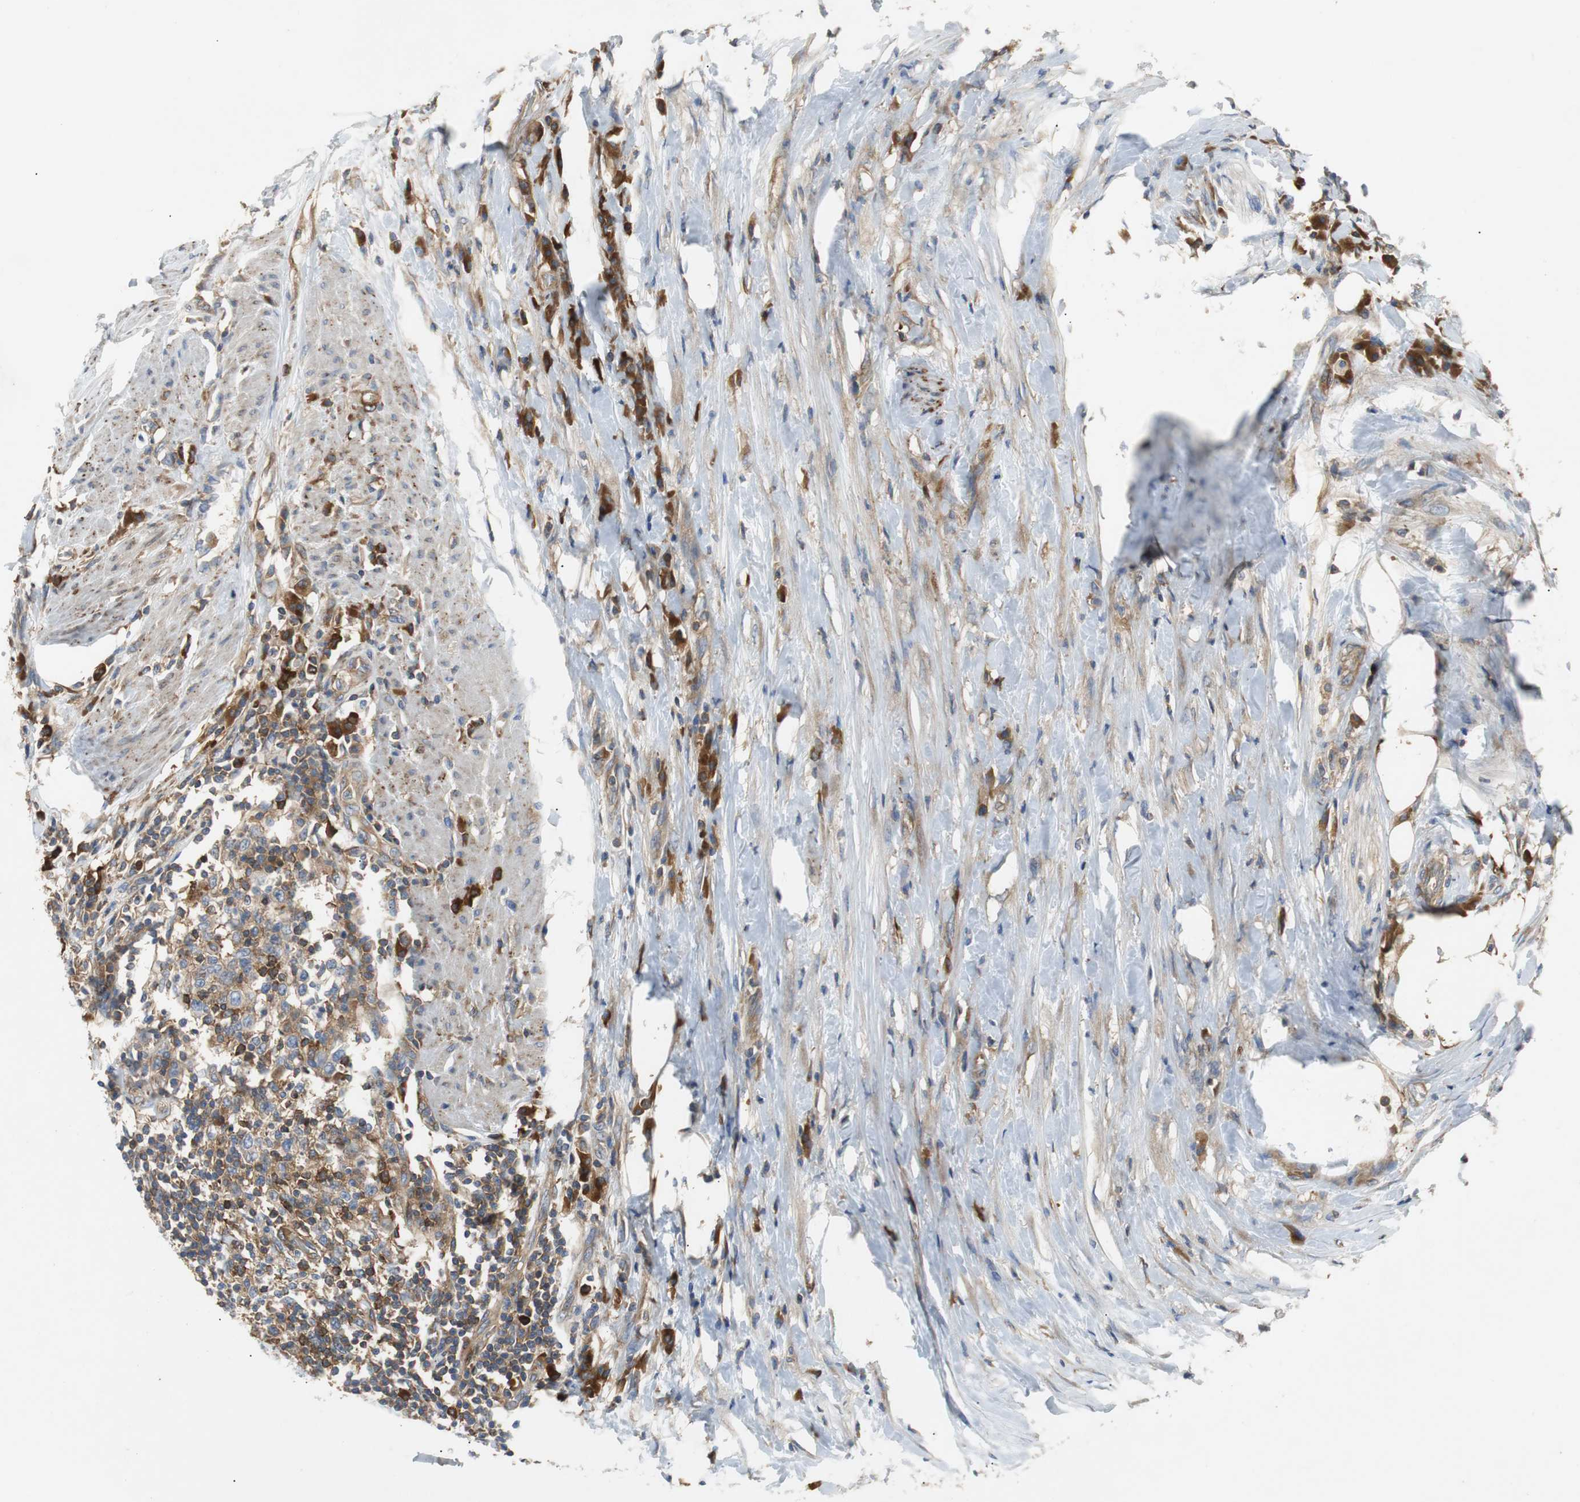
{"staining": {"intensity": "moderate", "quantity": ">75%", "location": "cytoplasmic/membranous"}, "tissue": "urothelial cancer", "cell_type": "Tumor cells", "image_type": "cancer", "snomed": [{"axis": "morphology", "description": "Urothelial carcinoma, High grade"}, {"axis": "topography", "description": "Urinary bladder"}], "caption": "Immunohistochemical staining of human high-grade urothelial carcinoma exhibits moderate cytoplasmic/membranous protein staining in approximately >75% of tumor cells. The protein of interest is shown in brown color, while the nuclei are stained blue.", "gene": "GYS1", "patient": {"sex": "male", "age": 61}}